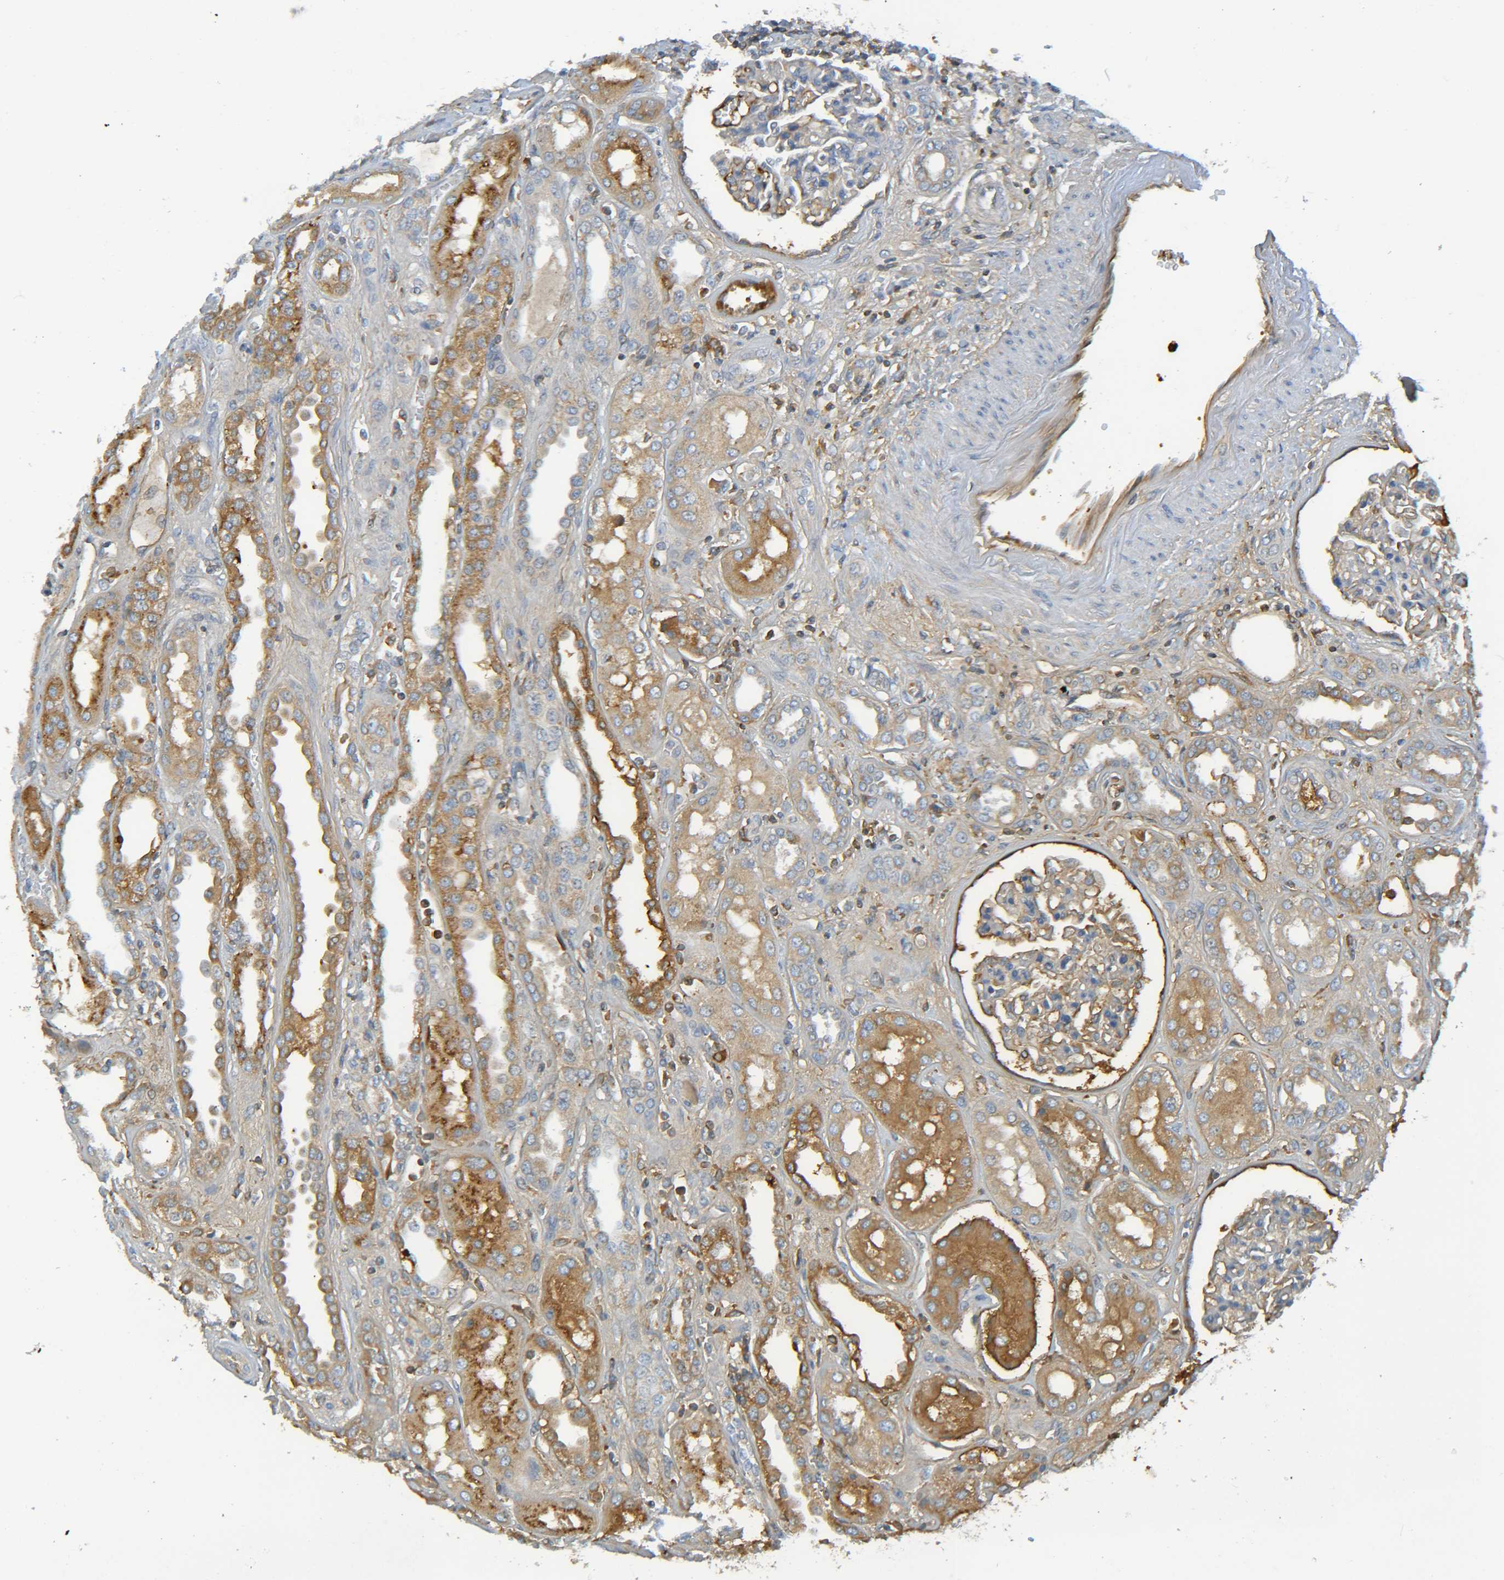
{"staining": {"intensity": "weak", "quantity": "25%-75%", "location": "cytoplasmic/membranous"}, "tissue": "kidney", "cell_type": "Cells in glomeruli", "image_type": "normal", "snomed": [{"axis": "morphology", "description": "Normal tissue, NOS"}, {"axis": "topography", "description": "Kidney"}], "caption": "Protein analysis of normal kidney shows weak cytoplasmic/membranous expression in about 25%-75% of cells in glomeruli. (Stains: DAB in brown, nuclei in blue, Microscopy: brightfield microscopy at high magnification).", "gene": "C1QA", "patient": {"sex": "male", "age": 59}}